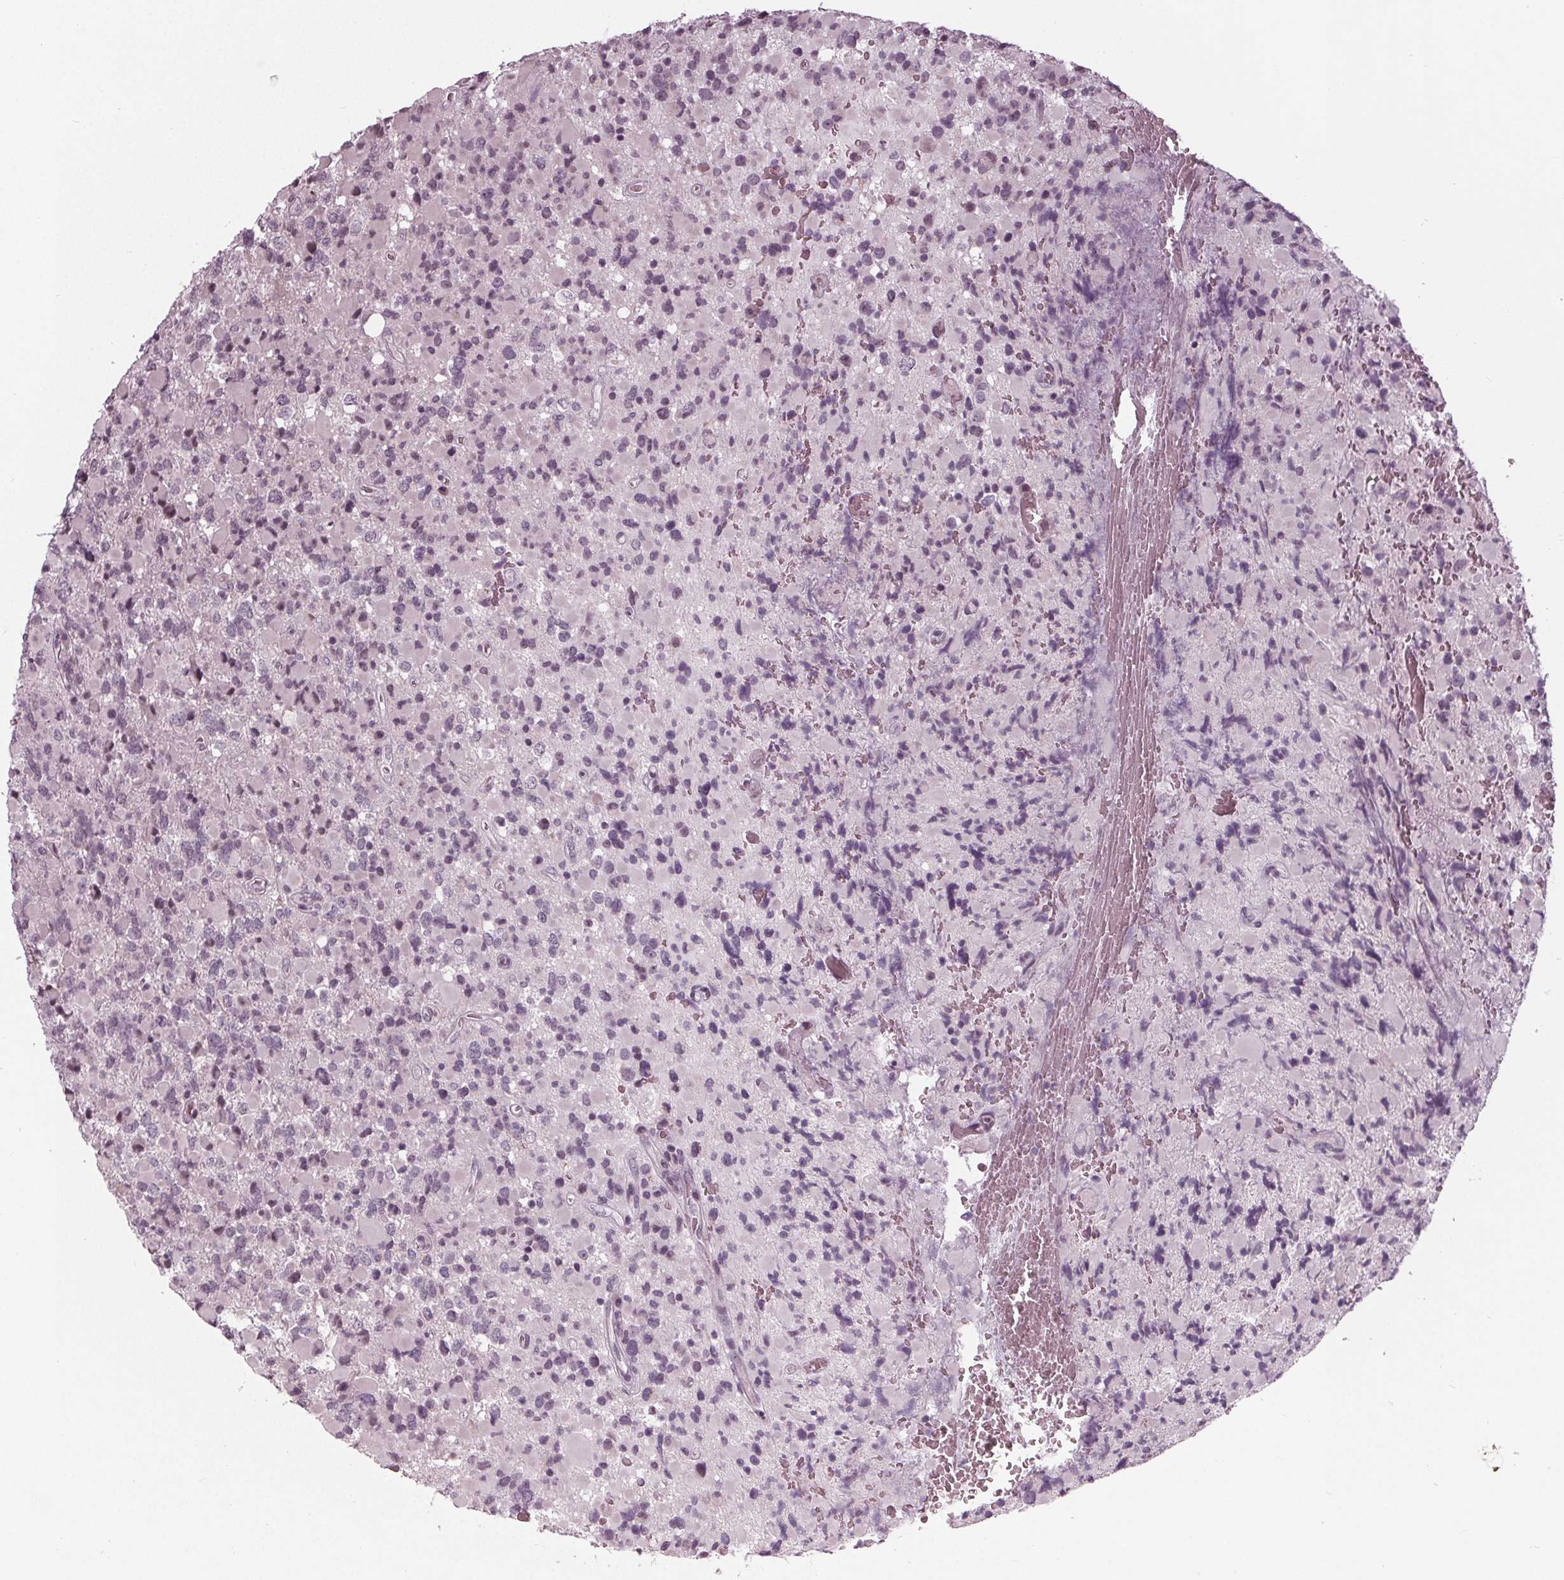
{"staining": {"intensity": "negative", "quantity": "none", "location": "none"}, "tissue": "glioma", "cell_type": "Tumor cells", "image_type": "cancer", "snomed": [{"axis": "morphology", "description": "Glioma, malignant, High grade"}, {"axis": "topography", "description": "Brain"}], "caption": "Malignant glioma (high-grade) was stained to show a protein in brown. There is no significant expression in tumor cells.", "gene": "ADPRHL1", "patient": {"sex": "female", "age": 40}}